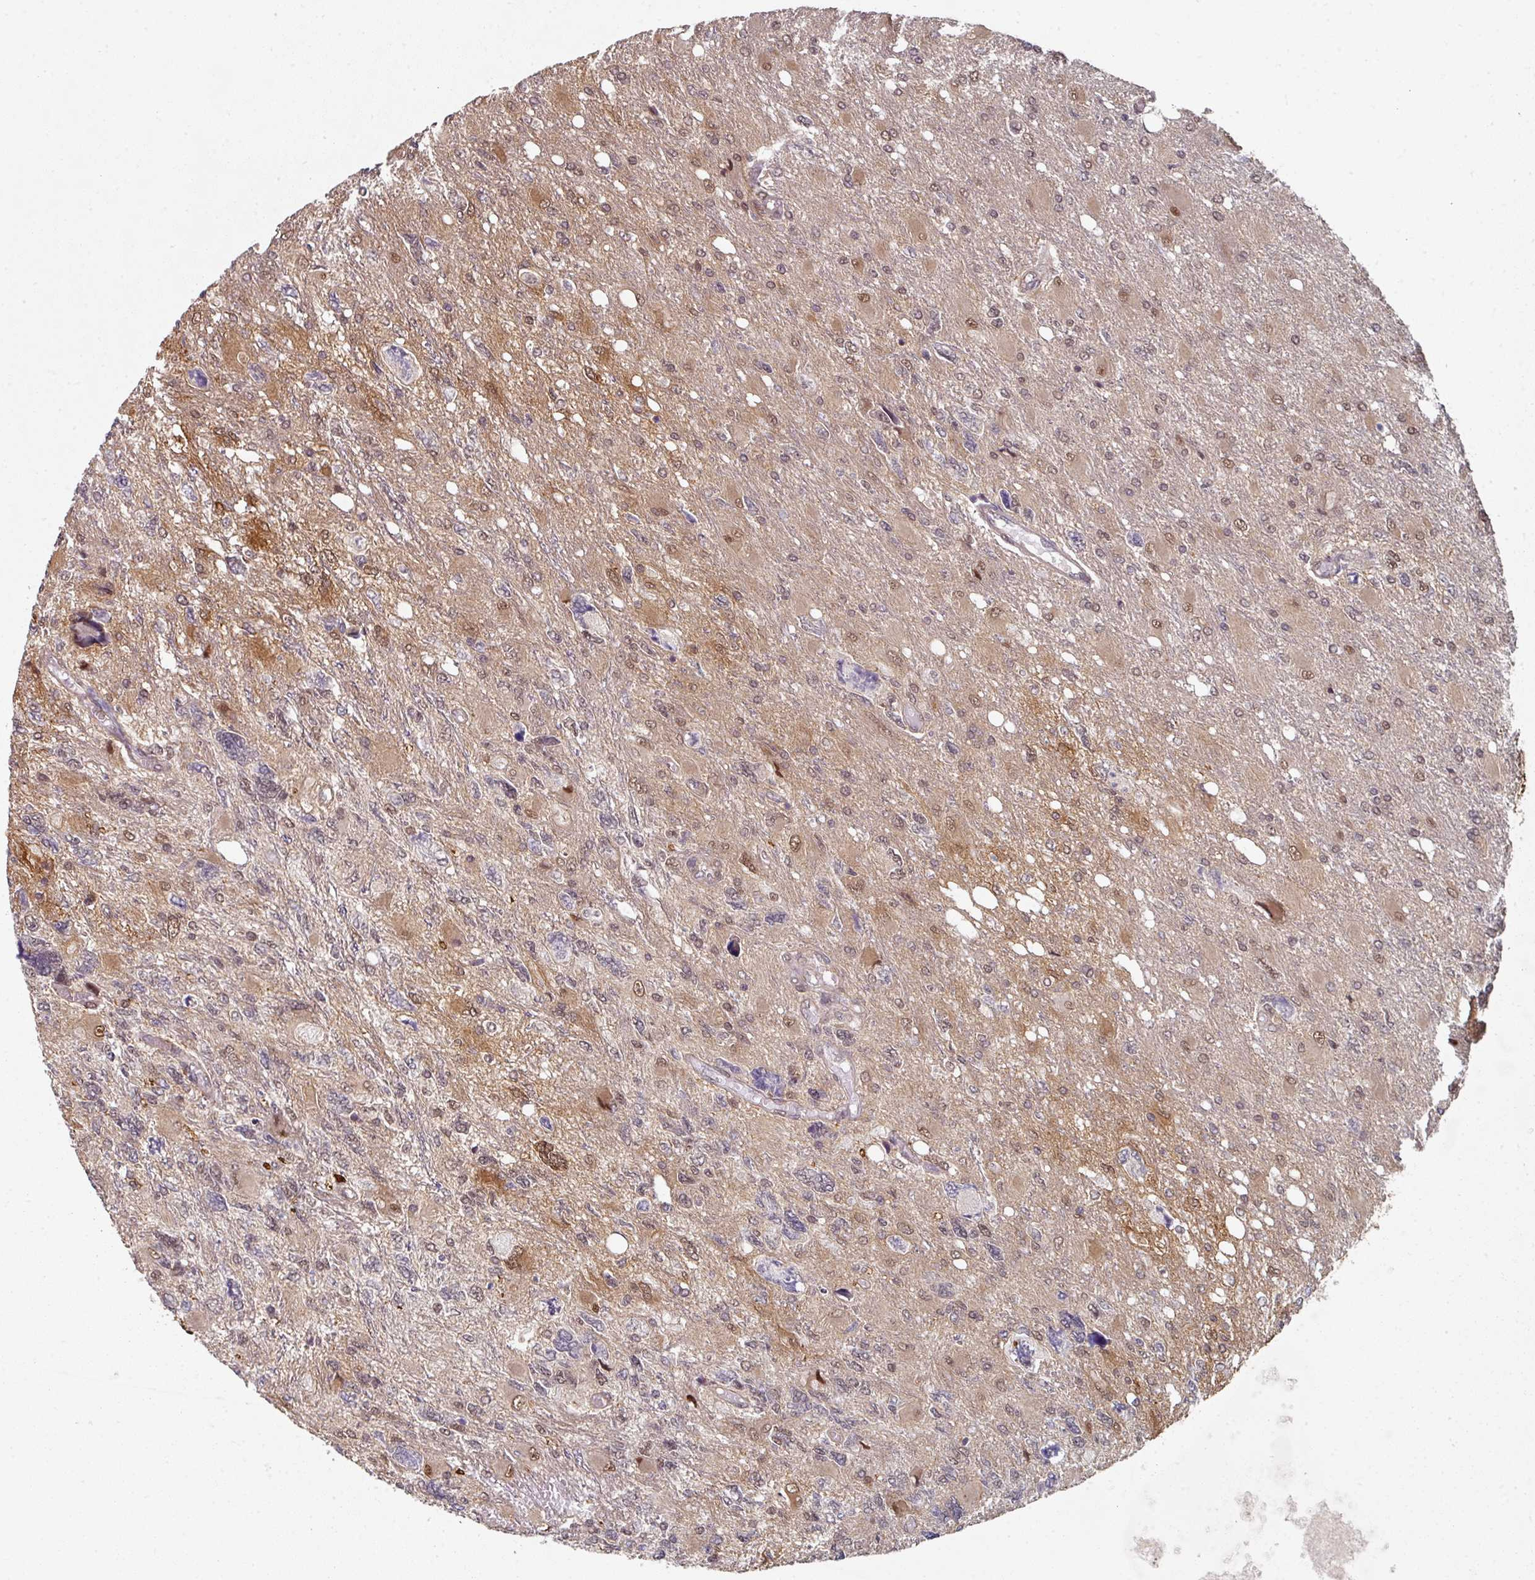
{"staining": {"intensity": "moderate", "quantity": "25%-75%", "location": "nuclear"}, "tissue": "glioma", "cell_type": "Tumor cells", "image_type": "cancer", "snomed": [{"axis": "morphology", "description": "Glioma, malignant, High grade"}, {"axis": "topography", "description": "Brain"}], "caption": "High-magnification brightfield microscopy of glioma stained with DAB (brown) and counterstained with hematoxylin (blue). tumor cells exhibit moderate nuclear staining is seen in approximately25%-75% of cells.", "gene": "PSME3IP1", "patient": {"sex": "male", "age": 67}}